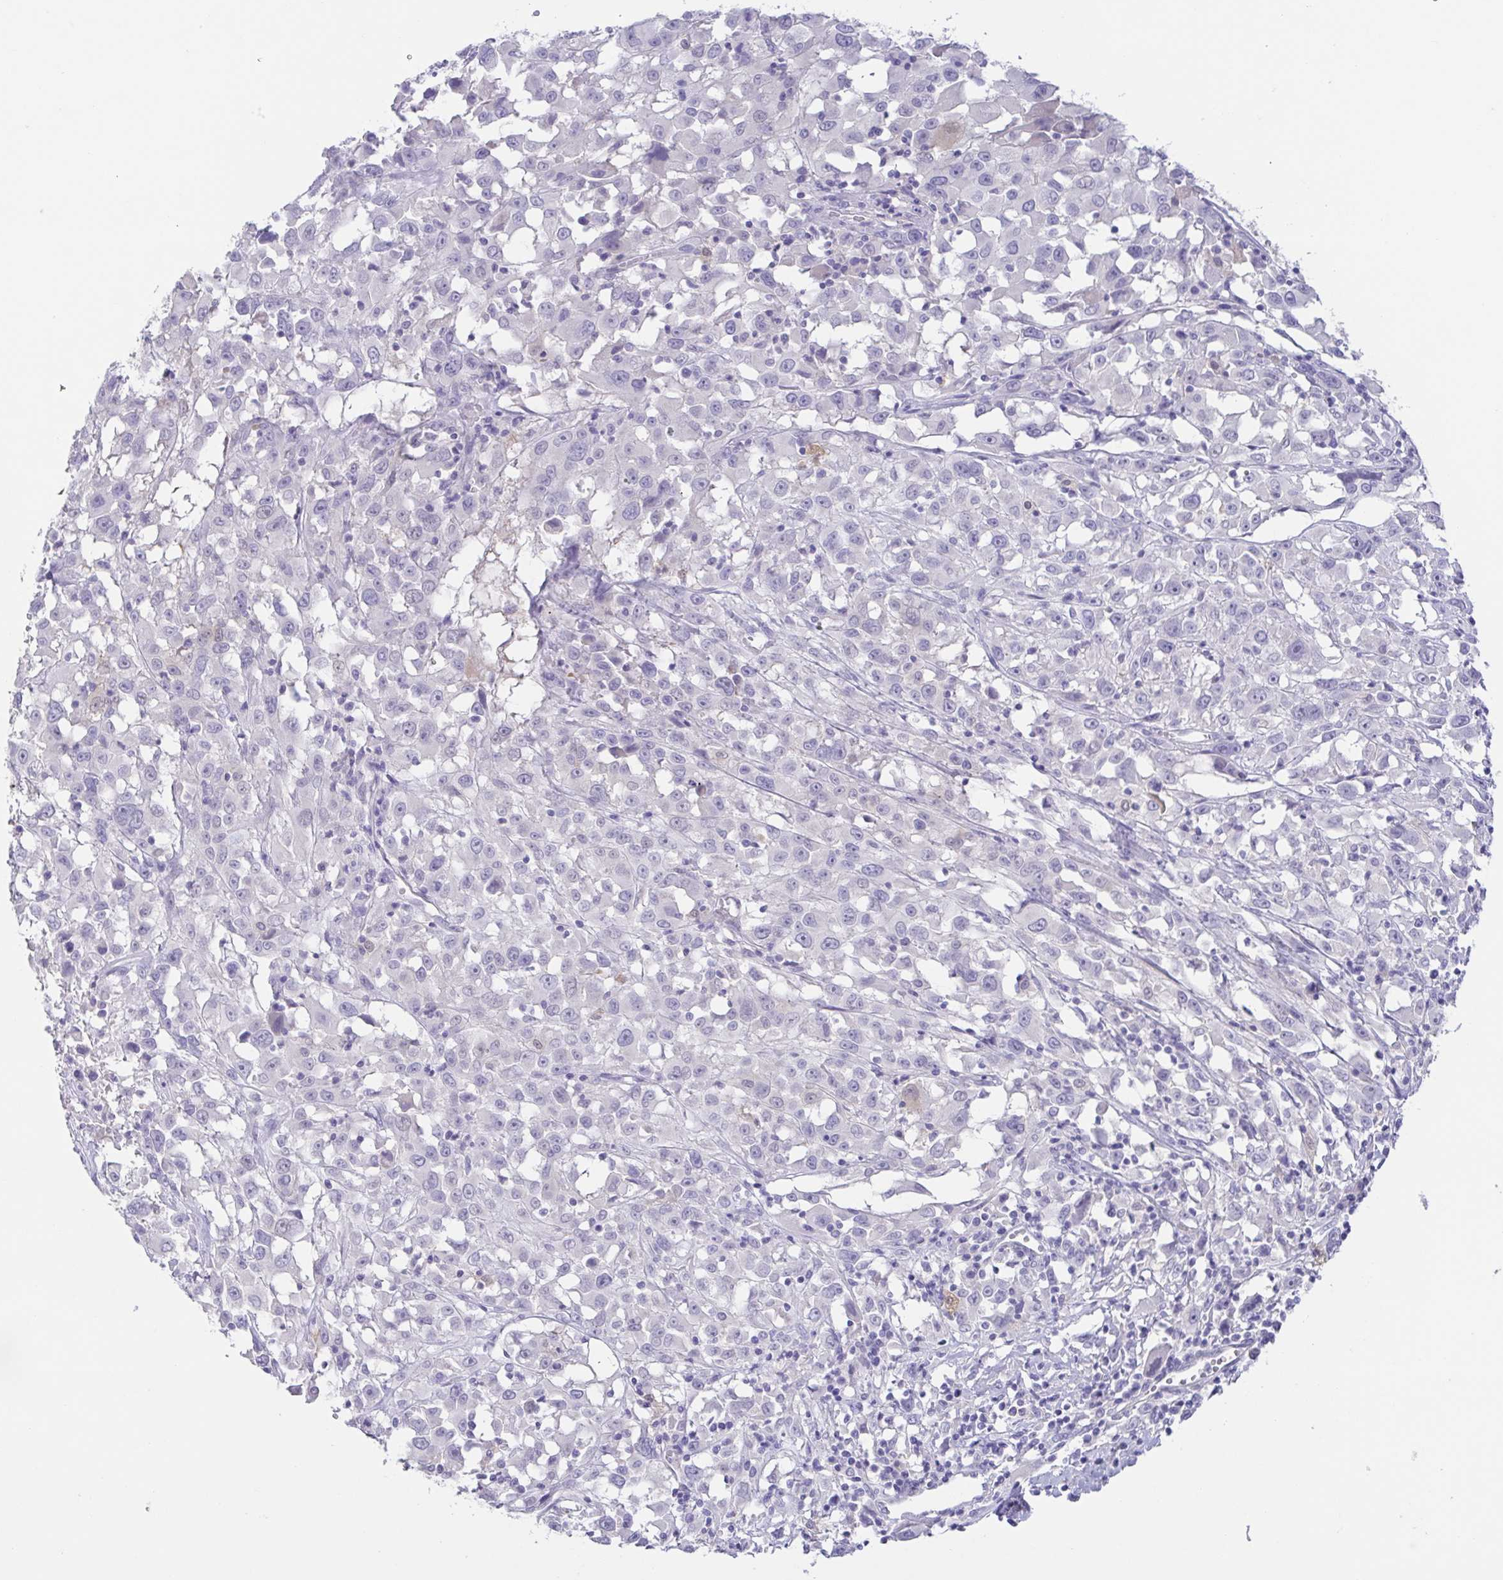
{"staining": {"intensity": "negative", "quantity": "none", "location": "none"}, "tissue": "melanoma", "cell_type": "Tumor cells", "image_type": "cancer", "snomed": [{"axis": "morphology", "description": "Malignant melanoma, Metastatic site"}, {"axis": "topography", "description": "Soft tissue"}], "caption": "DAB (3,3'-diaminobenzidine) immunohistochemical staining of malignant melanoma (metastatic site) reveals no significant expression in tumor cells.", "gene": "FABP3", "patient": {"sex": "male", "age": 50}}